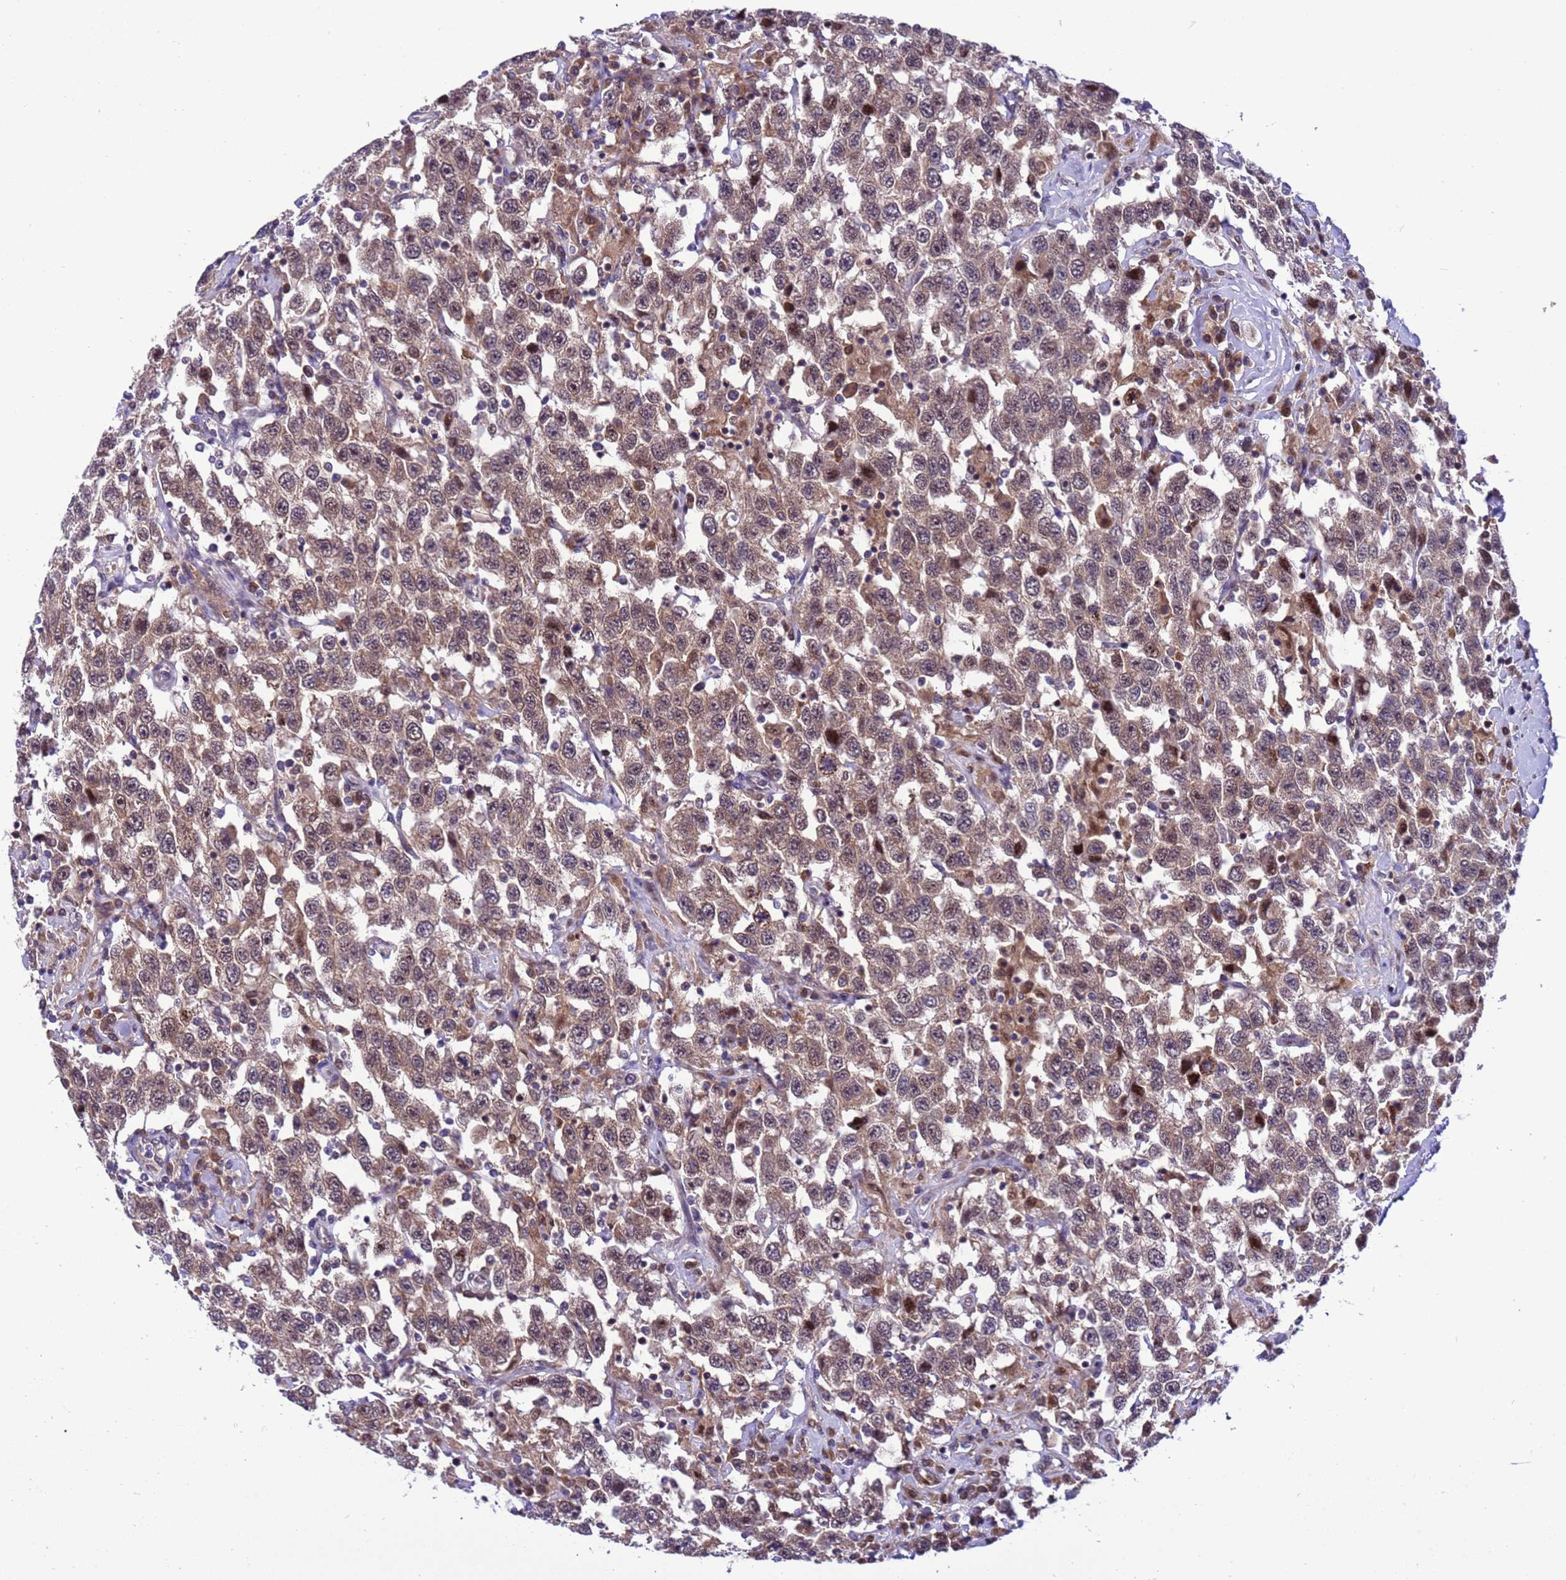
{"staining": {"intensity": "weak", "quantity": ">75%", "location": "cytoplasmic/membranous"}, "tissue": "testis cancer", "cell_type": "Tumor cells", "image_type": "cancer", "snomed": [{"axis": "morphology", "description": "Seminoma, NOS"}, {"axis": "topography", "description": "Testis"}], "caption": "An image of testis cancer (seminoma) stained for a protein reveals weak cytoplasmic/membranous brown staining in tumor cells. The staining was performed using DAB, with brown indicating positive protein expression. Nuclei are stained blue with hematoxylin.", "gene": "RASD1", "patient": {"sex": "male", "age": 41}}